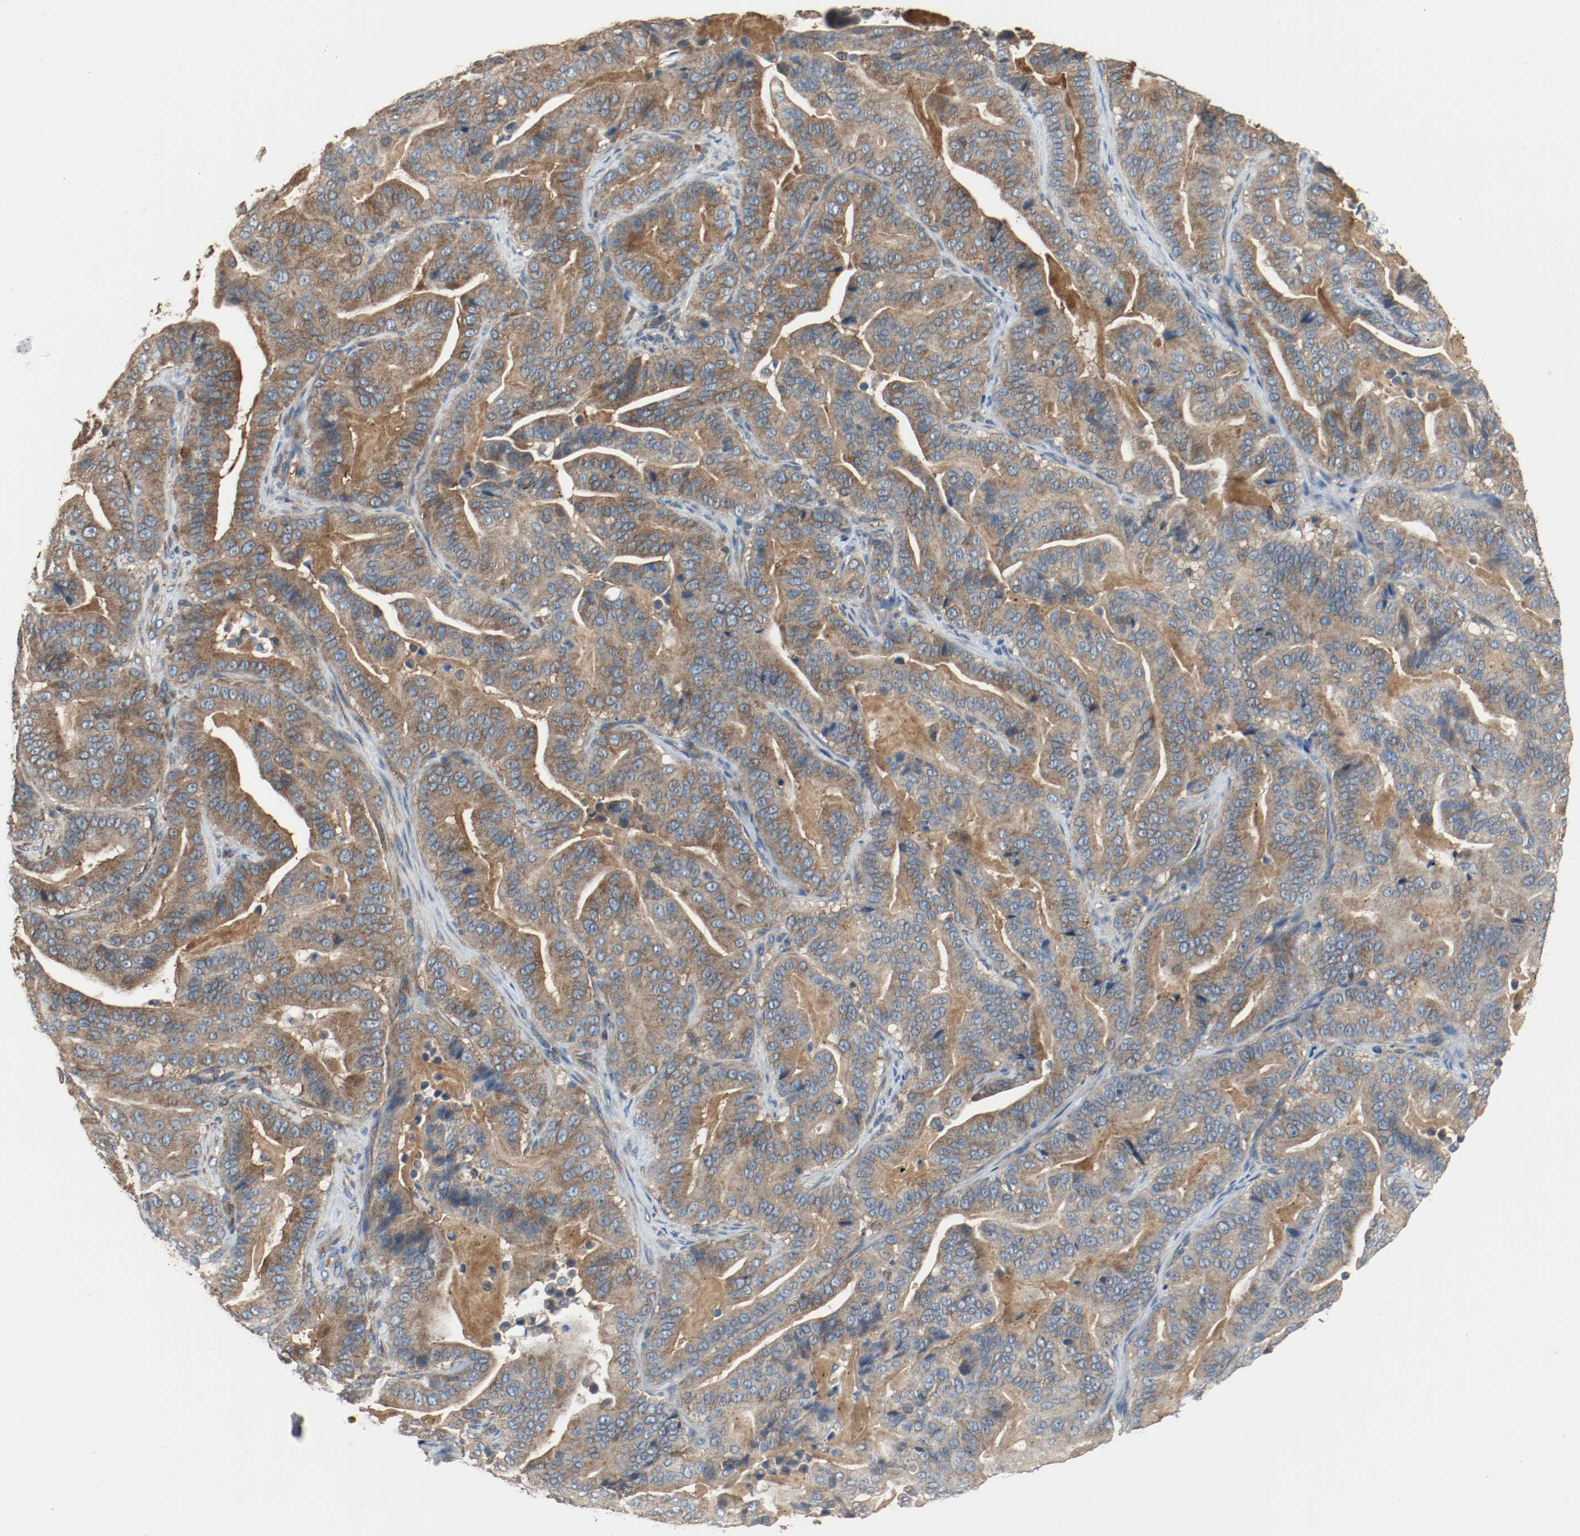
{"staining": {"intensity": "moderate", "quantity": ">75%", "location": "cytoplasmic/membranous"}, "tissue": "pancreatic cancer", "cell_type": "Tumor cells", "image_type": "cancer", "snomed": [{"axis": "morphology", "description": "Adenocarcinoma, NOS"}, {"axis": "topography", "description": "Pancreas"}], "caption": "DAB immunohistochemical staining of adenocarcinoma (pancreatic) reveals moderate cytoplasmic/membranous protein expression in about >75% of tumor cells.", "gene": "TUBA3D", "patient": {"sex": "male", "age": 63}}